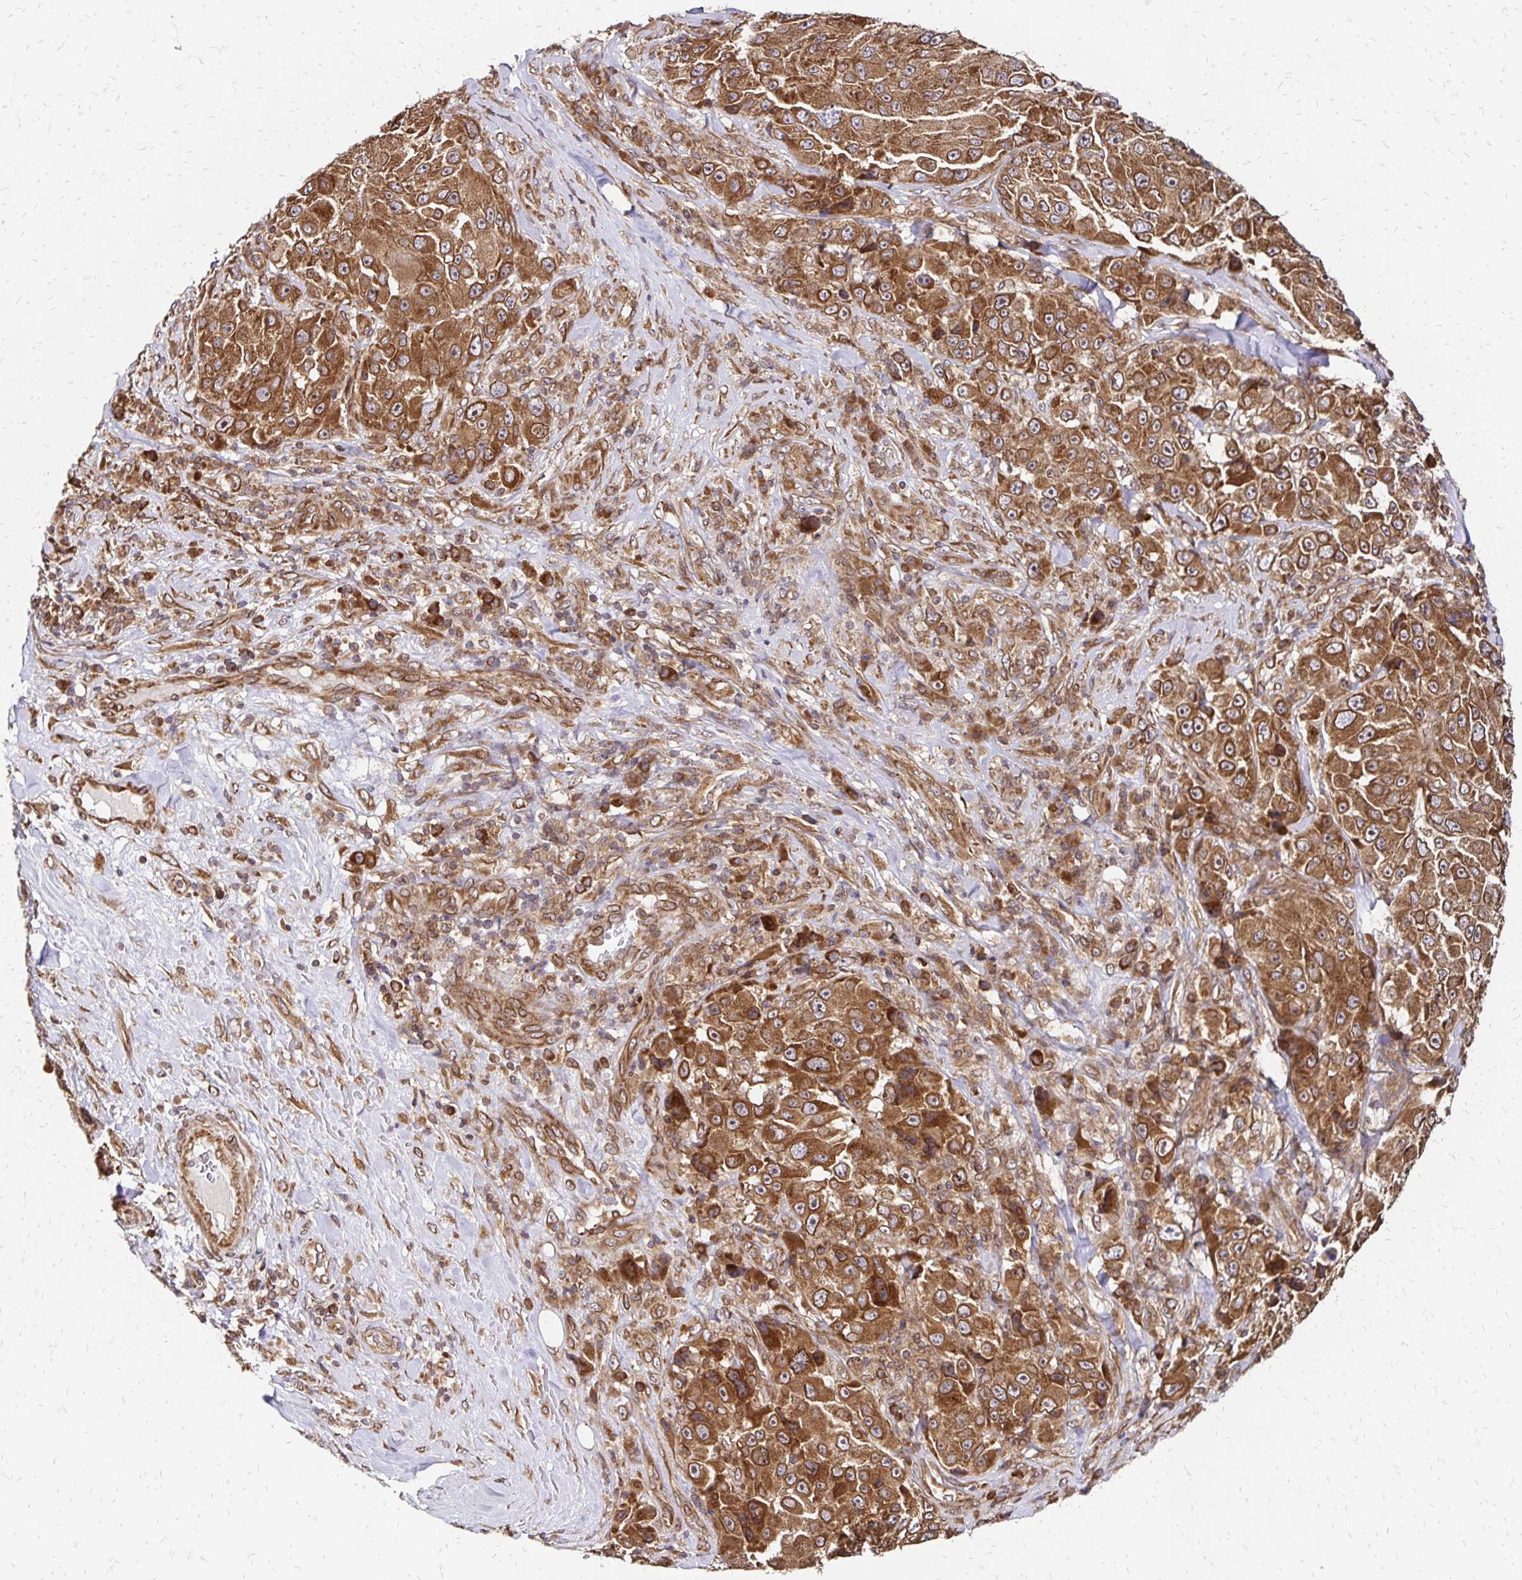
{"staining": {"intensity": "strong", "quantity": ">75%", "location": "cytoplasmic/membranous"}, "tissue": "melanoma", "cell_type": "Tumor cells", "image_type": "cancer", "snomed": [{"axis": "morphology", "description": "Malignant melanoma, Metastatic site"}, {"axis": "topography", "description": "Lymph node"}], "caption": "Human malignant melanoma (metastatic site) stained with a protein marker exhibits strong staining in tumor cells.", "gene": "ZW10", "patient": {"sex": "male", "age": 62}}